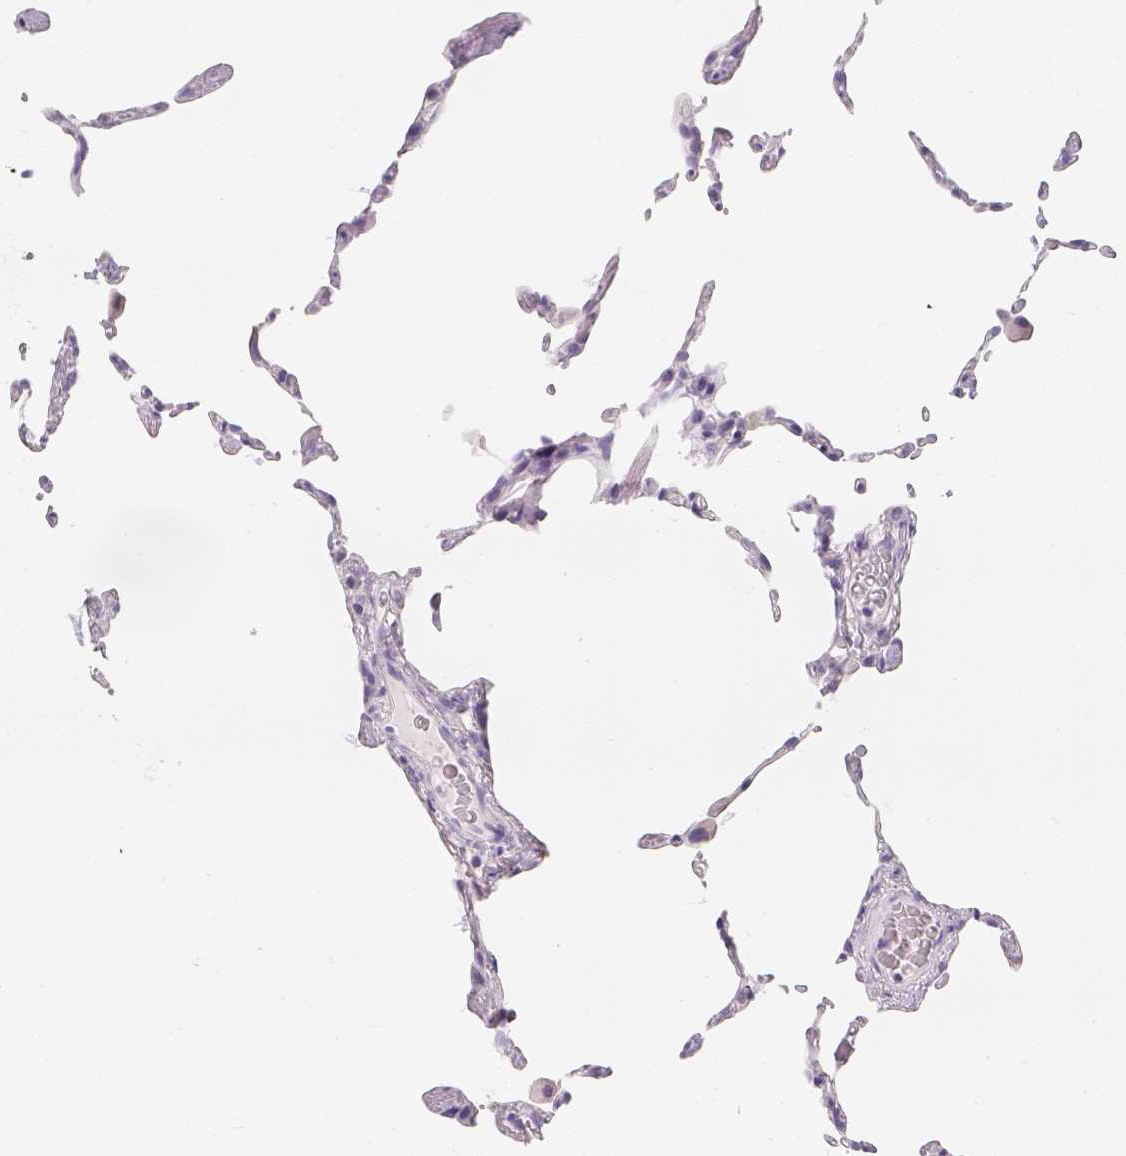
{"staining": {"intensity": "negative", "quantity": "none", "location": "none"}, "tissue": "lung", "cell_type": "Alveolar cells", "image_type": "normal", "snomed": [{"axis": "morphology", "description": "Normal tissue, NOS"}, {"axis": "topography", "description": "Lung"}], "caption": "Alveolar cells are negative for brown protein staining in normal lung. (DAB (3,3'-diaminobenzidine) immunohistochemistry with hematoxylin counter stain).", "gene": "SLC18A1", "patient": {"sex": "female", "age": 57}}